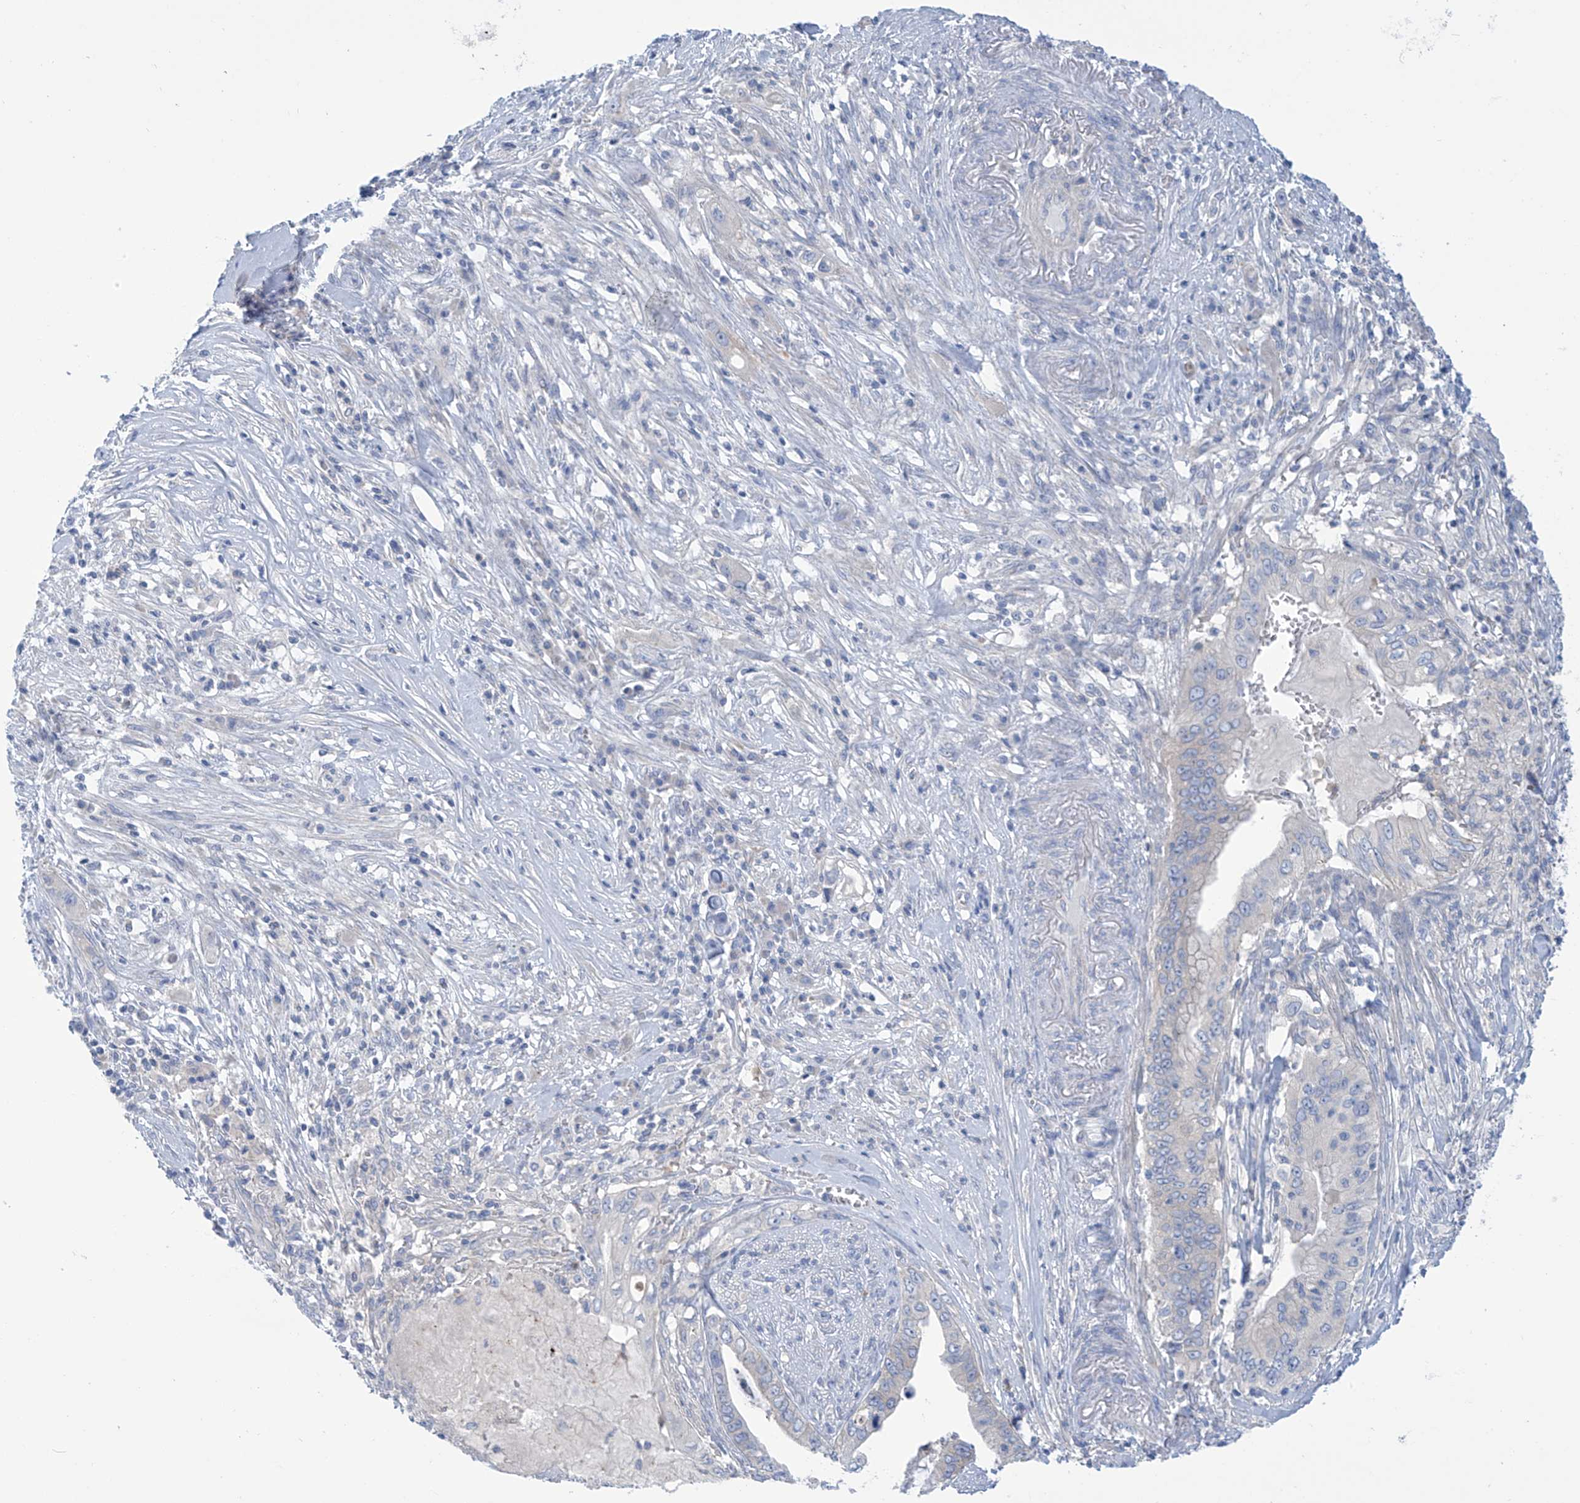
{"staining": {"intensity": "negative", "quantity": "none", "location": "none"}, "tissue": "pancreatic cancer", "cell_type": "Tumor cells", "image_type": "cancer", "snomed": [{"axis": "morphology", "description": "Adenocarcinoma, NOS"}, {"axis": "topography", "description": "Pancreas"}], "caption": "DAB (3,3'-diaminobenzidine) immunohistochemical staining of human pancreatic cancer (adenocarcinoma) reveals no significant positivity in tumor cells.", "gene": "FABP2", "patient": {"sex": "female", "age": 73}}